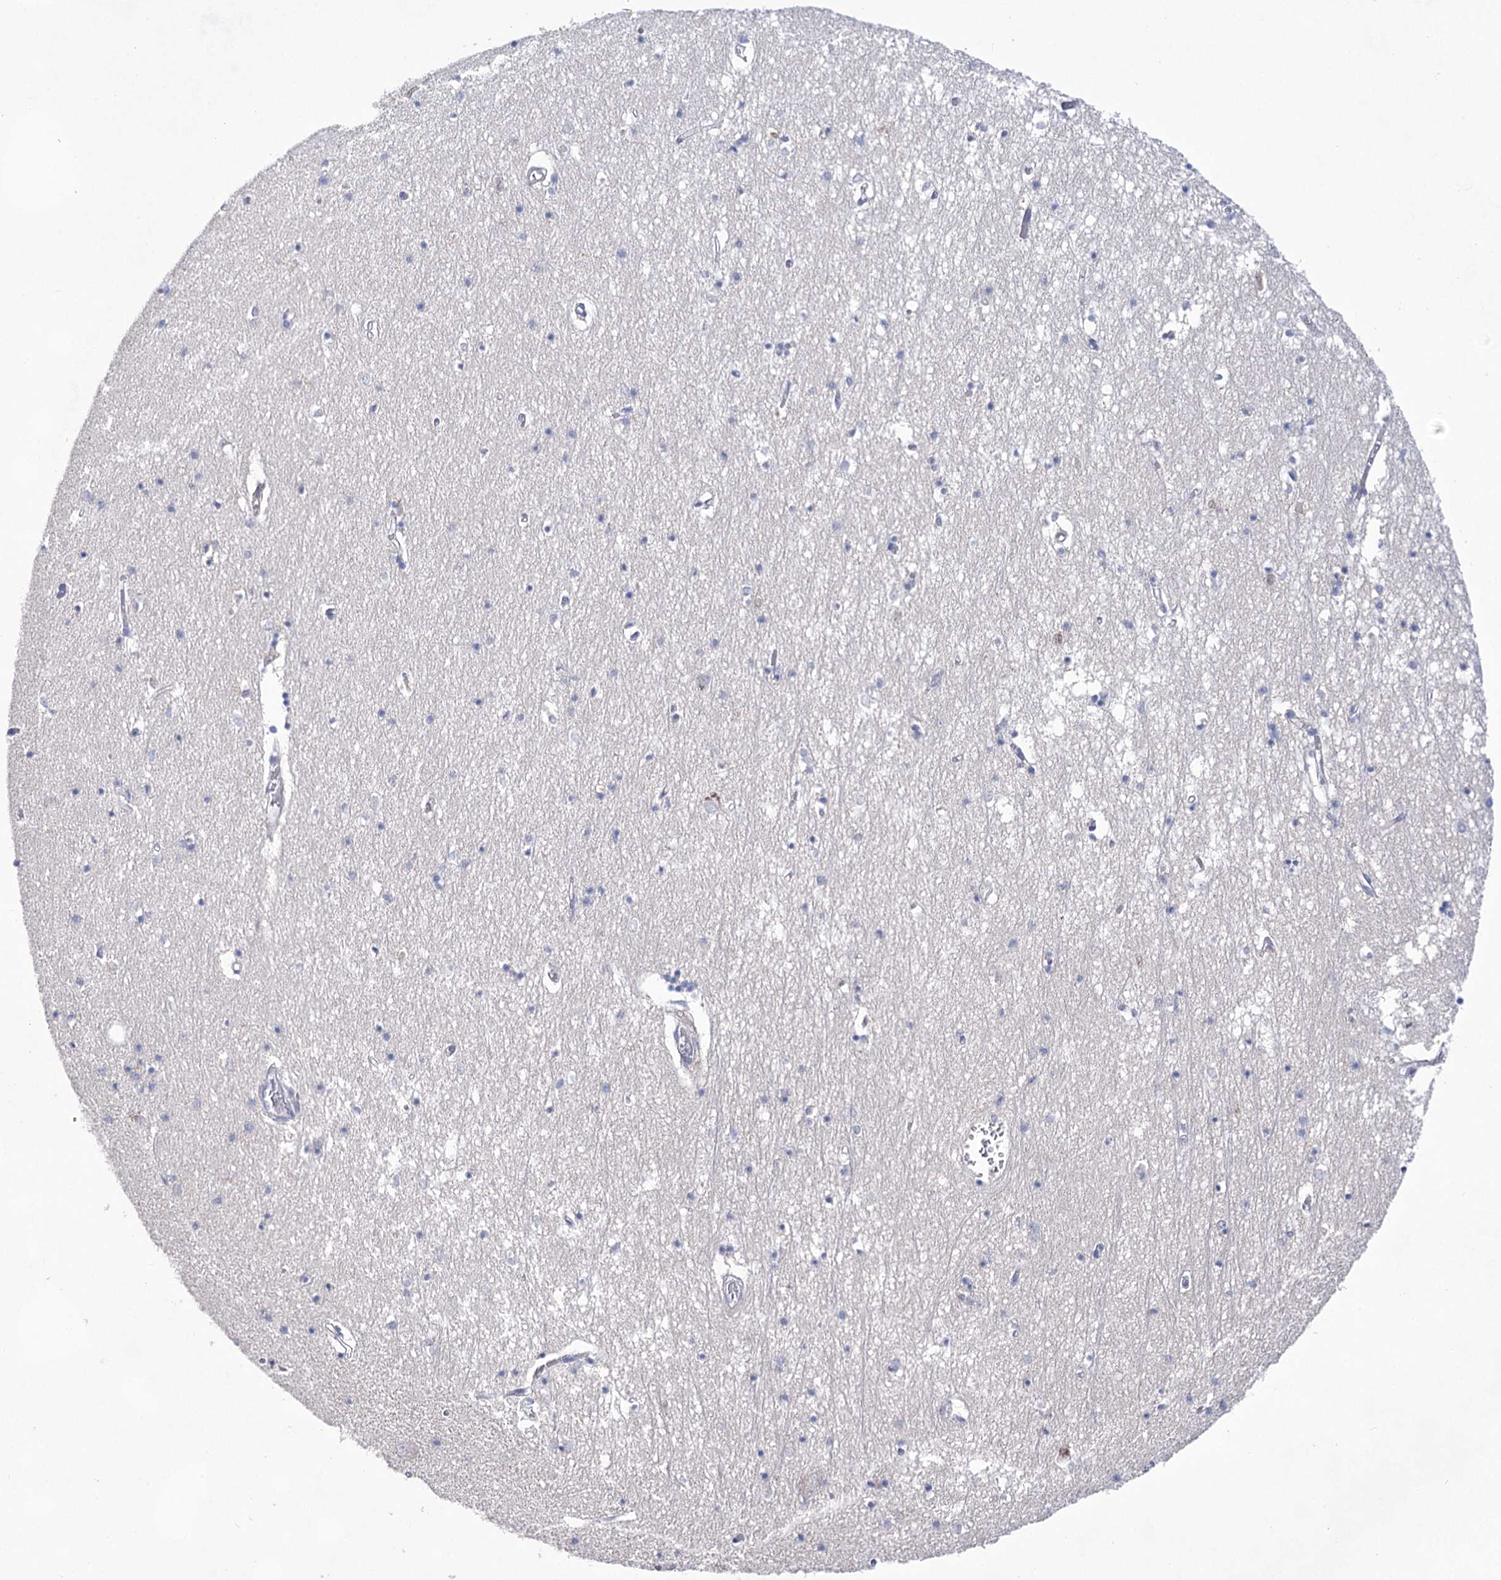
{"staining": {"intensity": "negative", "quantity": "none", "location": "none"}, "tissue": "hippocampus", "cell_type": "Glial cells", "image_type": "normal", "snomed": [{"axis": "morphology", "description": "Normal tissue, NOS"}, {"axis": "topography", "description": "Hippocampus"}], "caption": "Glial cells are negative for brown protein staining in normal hippocampus.", "gene": "UGDH", "patient": {"sex": "male", "age": 70}}